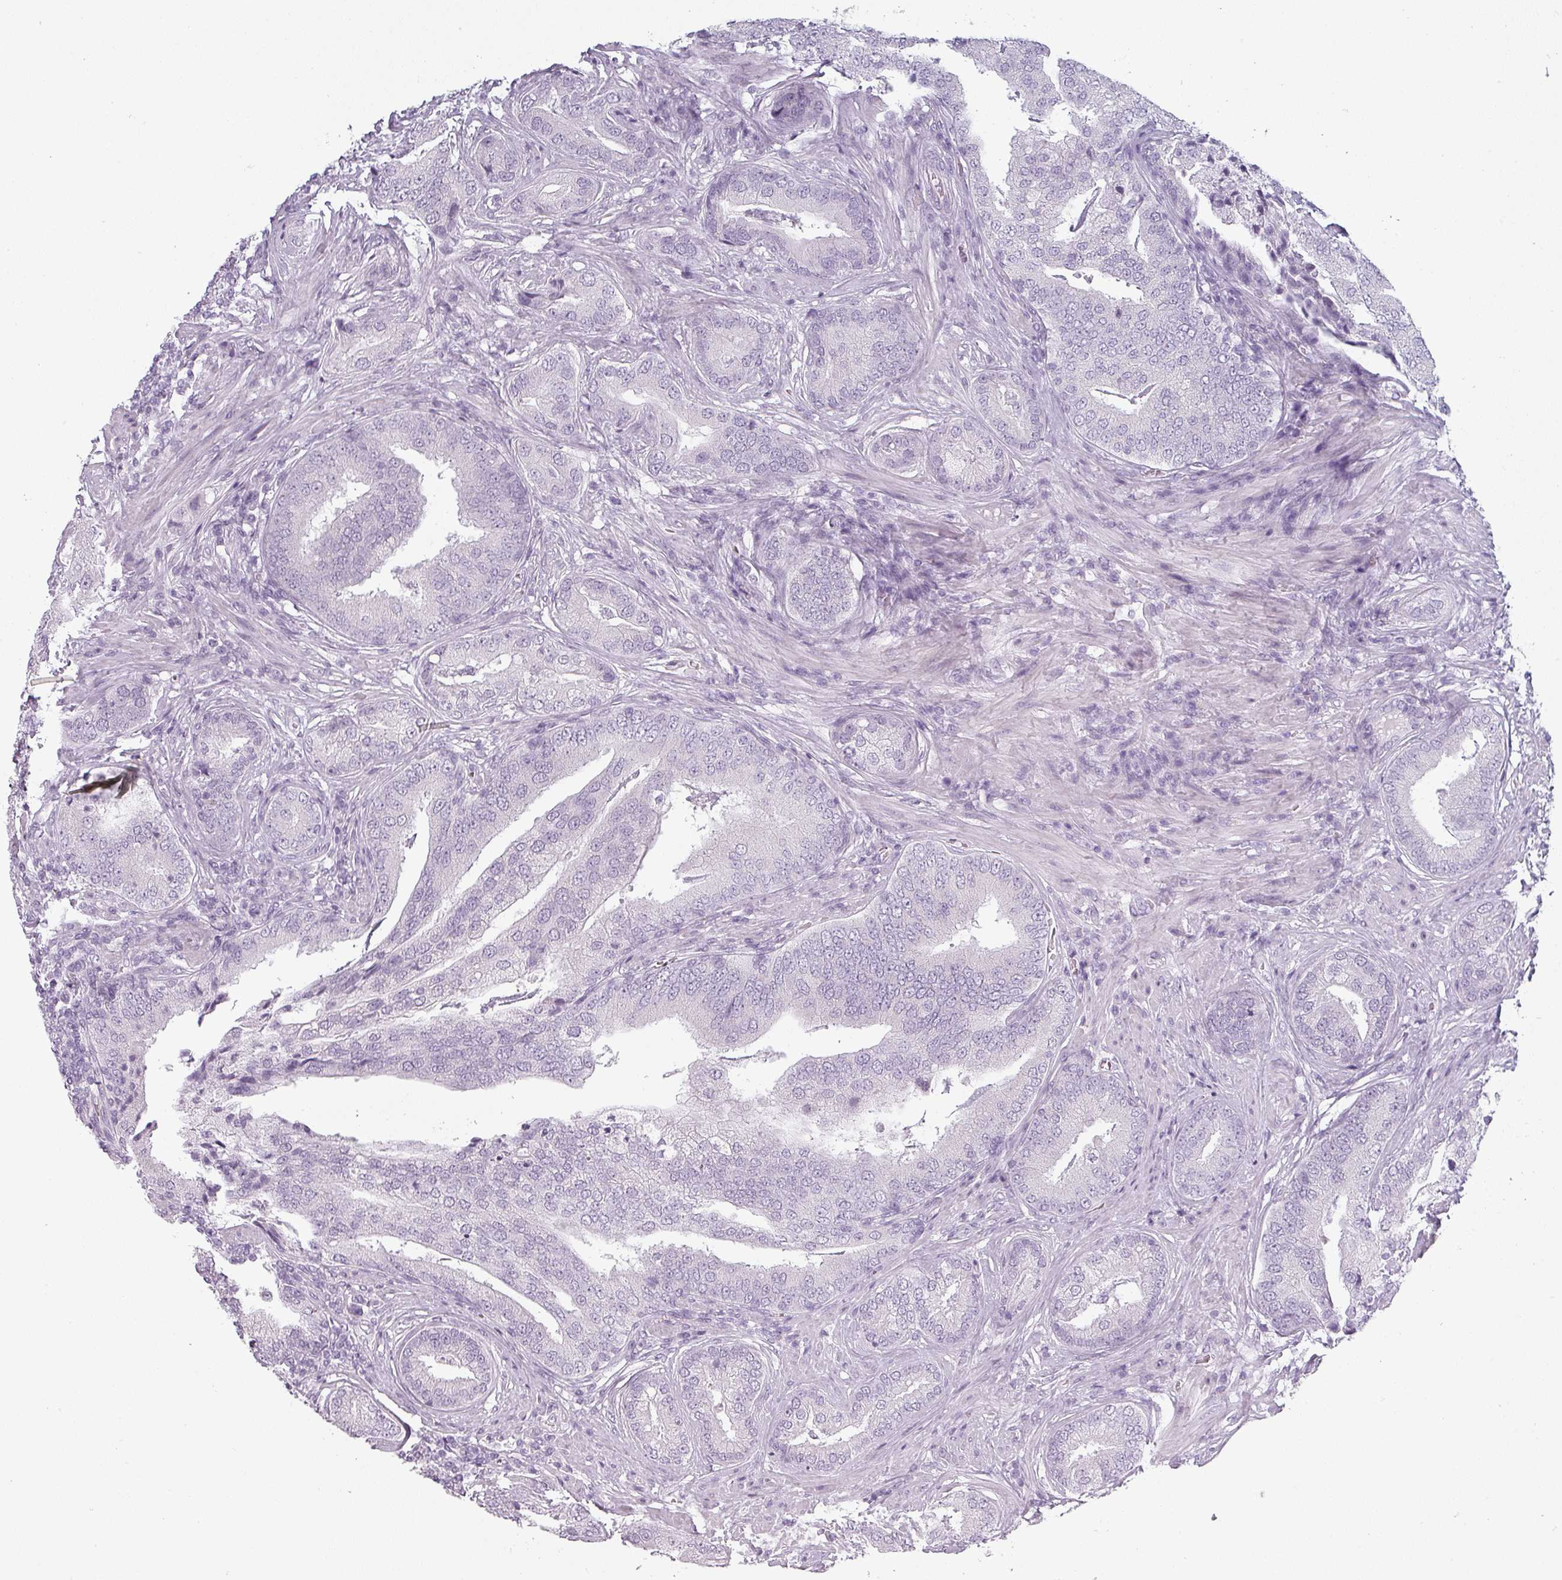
{"staining": {"intensity": "negative", "quantity": "none", "location": "none"}, "tissue": "prostate cancer", "cell_type": "Tumor cells", "image_type": "cancer", "snomed": [{"axis": "morphology", "description": "Adenocarcinoma, High grade"}, {"axis": "topography", "description": "Prostate"}], "caption": "This image is of prostate adenocarcinoma (high-grade) stained with IHC to label a protein in brown with the nuclei are counter-stained blue. There is no staining in tumor cells.", "gene": "SFTPA1", "patient": {"sex": "male", "age": 55}}